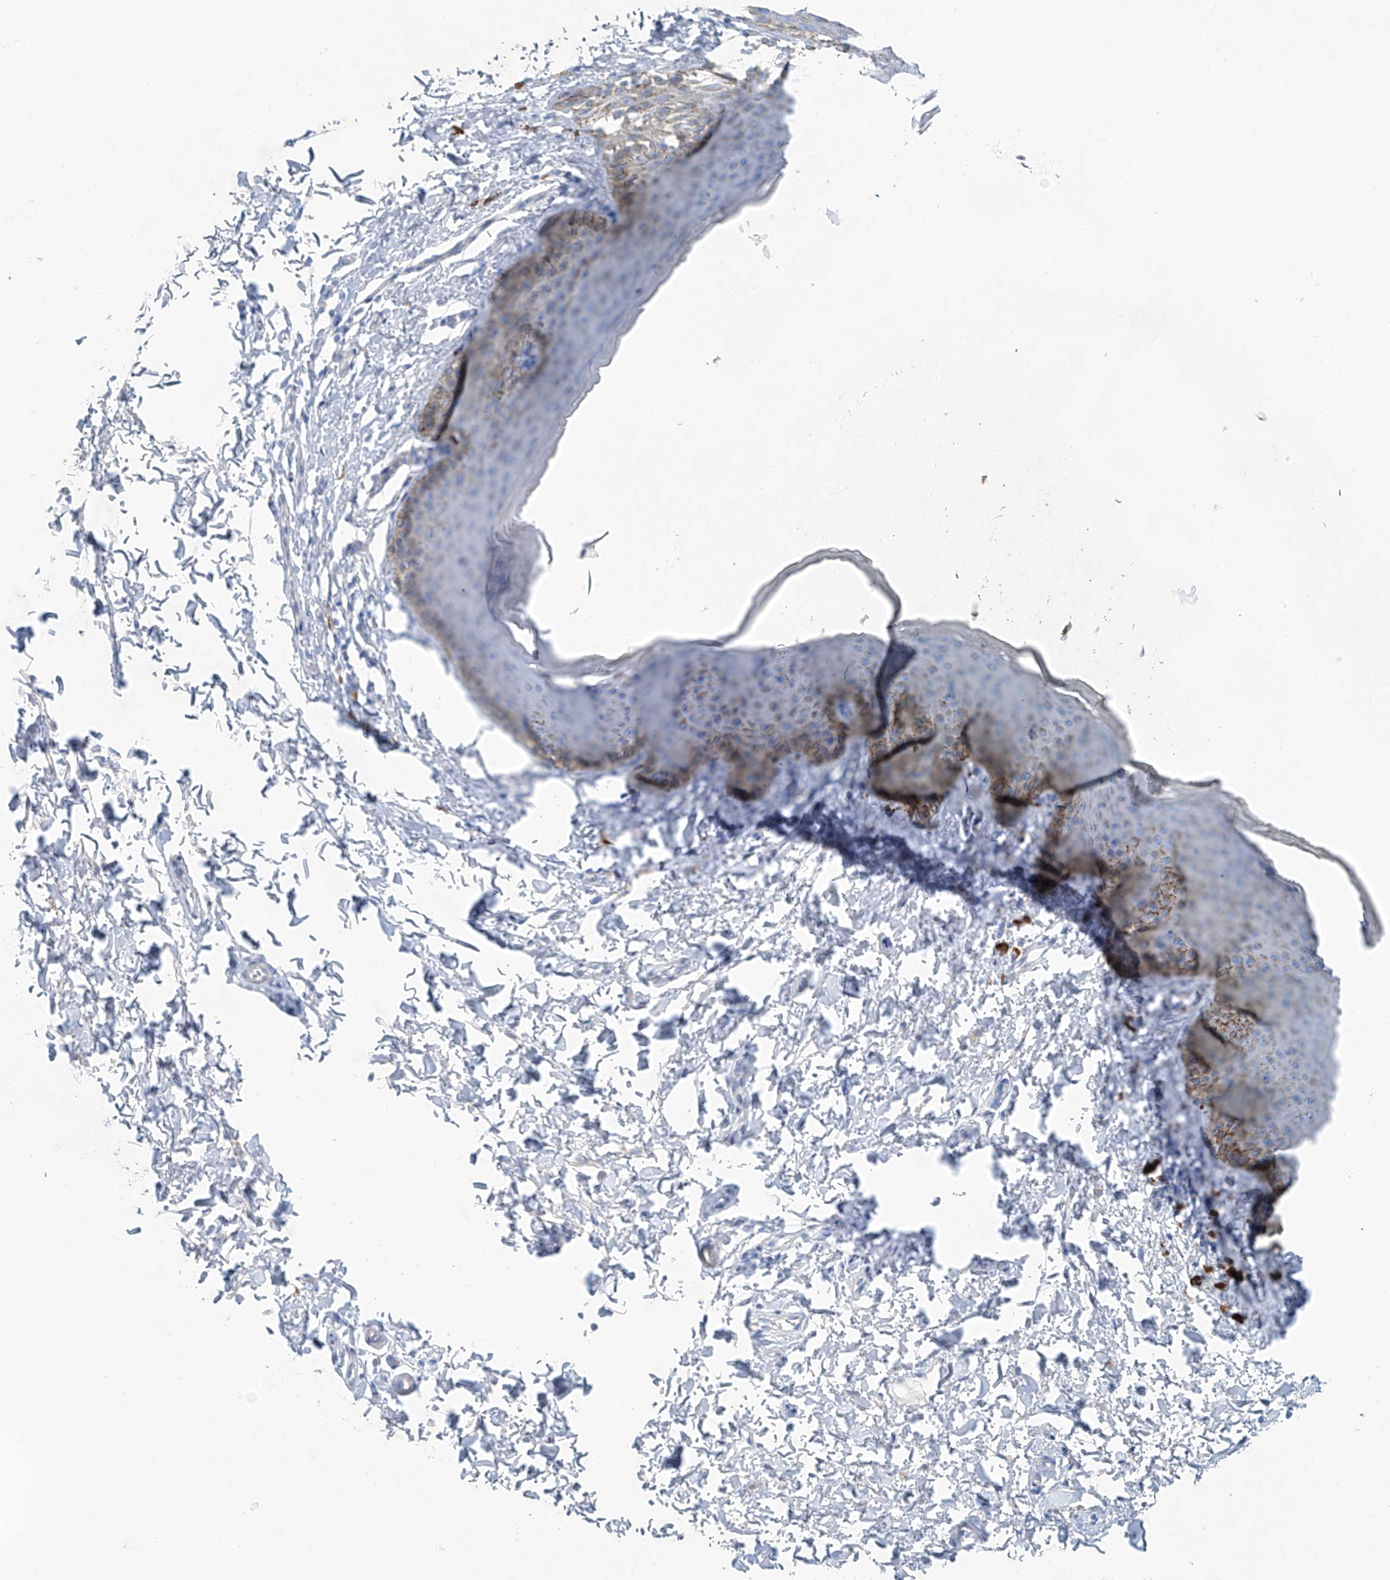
{"staining": {"intensity": "moderate", "quantity": "<25%", "location": "cytoplasmic/membranous"}, "tissue": "skin", "cell_type": "Epidermal cells", "image_type": "normal", "snomed": [{"axis": "morphology", "description": "Normal tissue, NOS"}, {"axis": "topography", "description": "Anal"}], "caption": "A low amount of moderate cytoplasmic/membranous expression is appreciated in about <25% of epidermal cells in benign skin.", "gene": "C1orf87", "patient": {"sex": "male", "age": 44}}